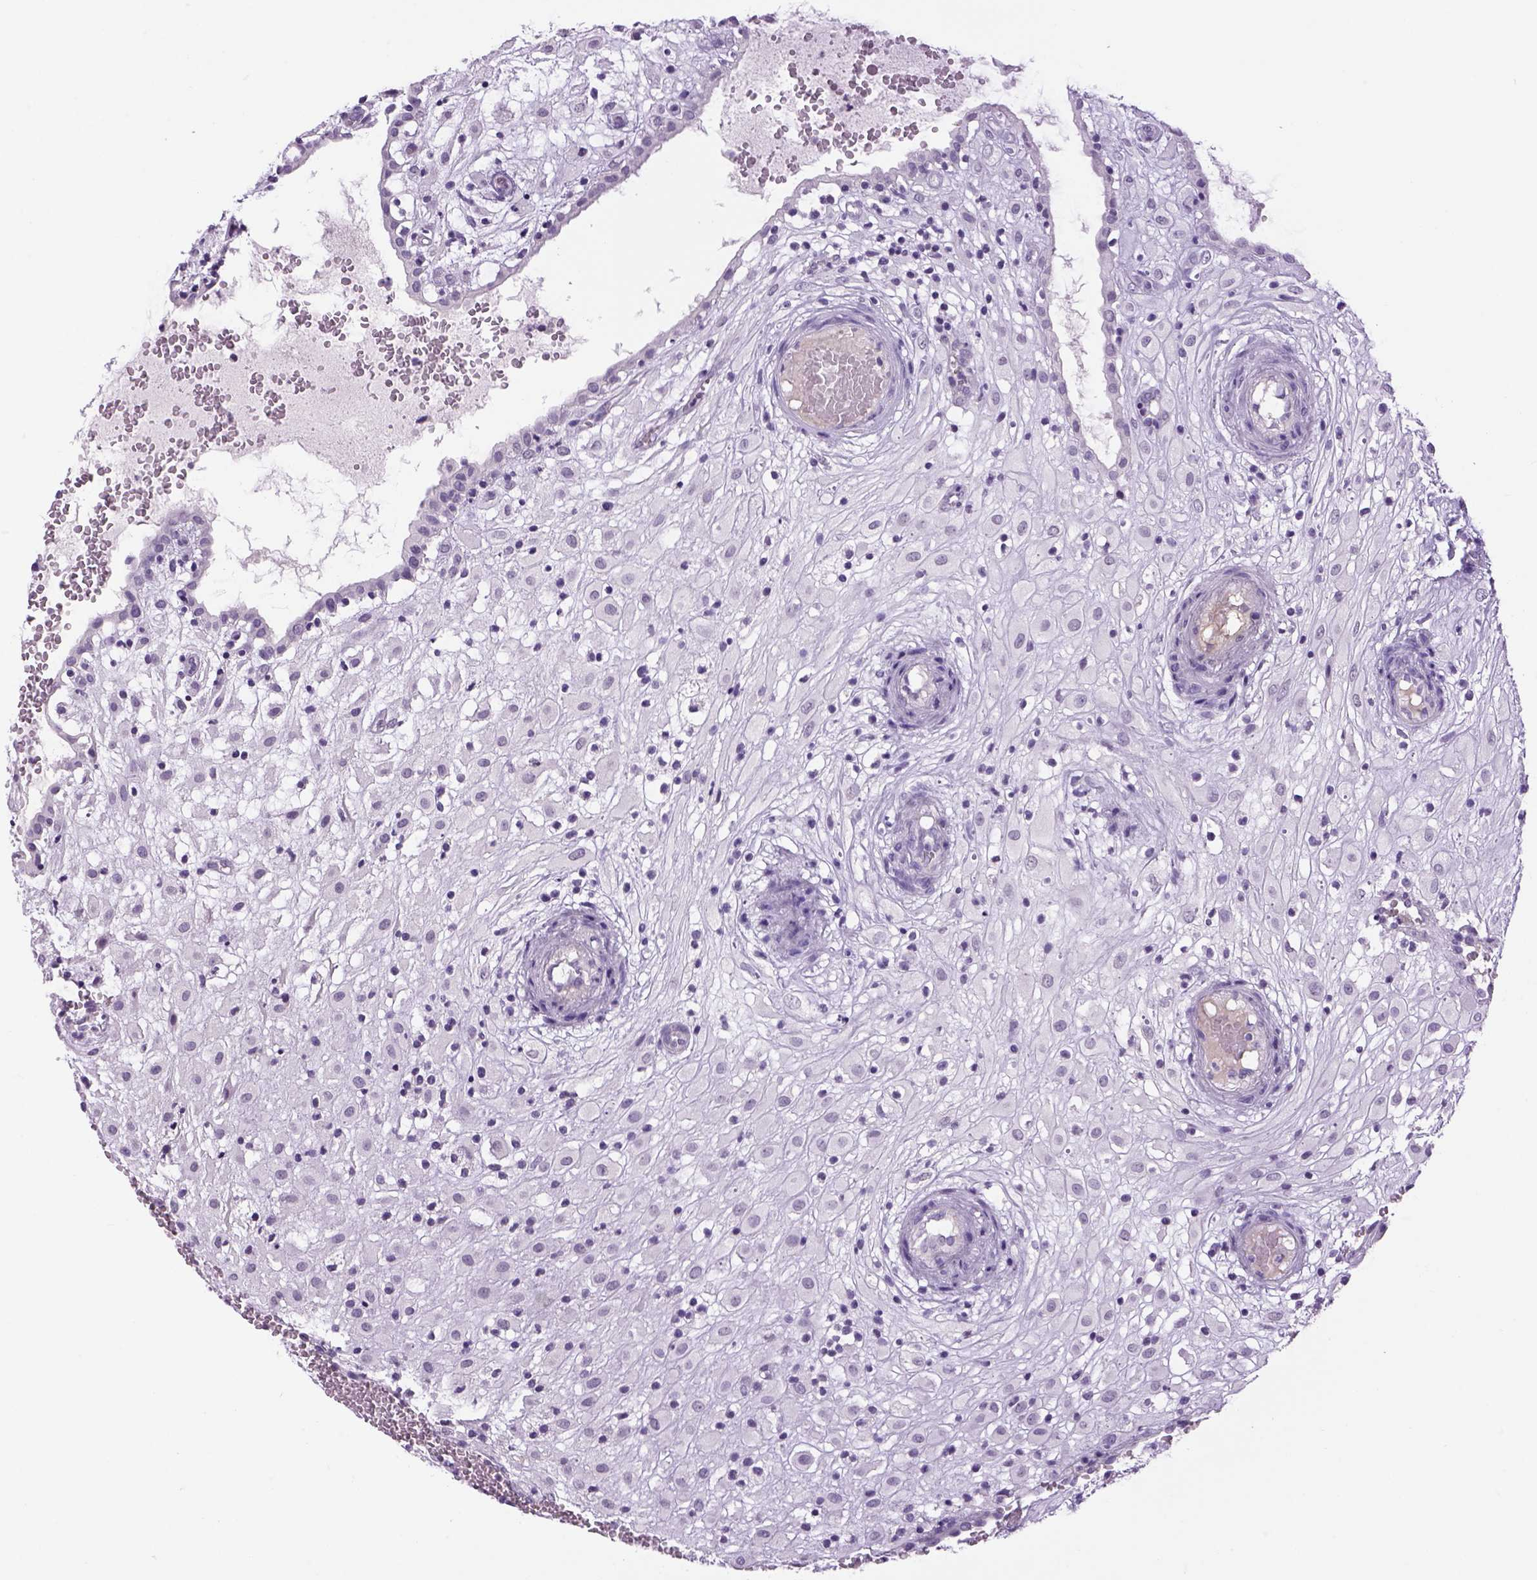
{"staining": {"intensity": "negative", "quantity": "none", "location": "none"}, "tissue": "placenta", "cell_type": "Decidual cells", "image_type": "normal", "snomed": [{"axis": "morphology", "description": "Normal tissue, NOS"}, {"axis": "topography", "description": "Placenta"}], "caption": "The immunohistochemistry (IHC) micrograph has no significant staining in decidual cells of placenta.", "gene": "DBH", "patient": {"sex": "female", "age": 24}}